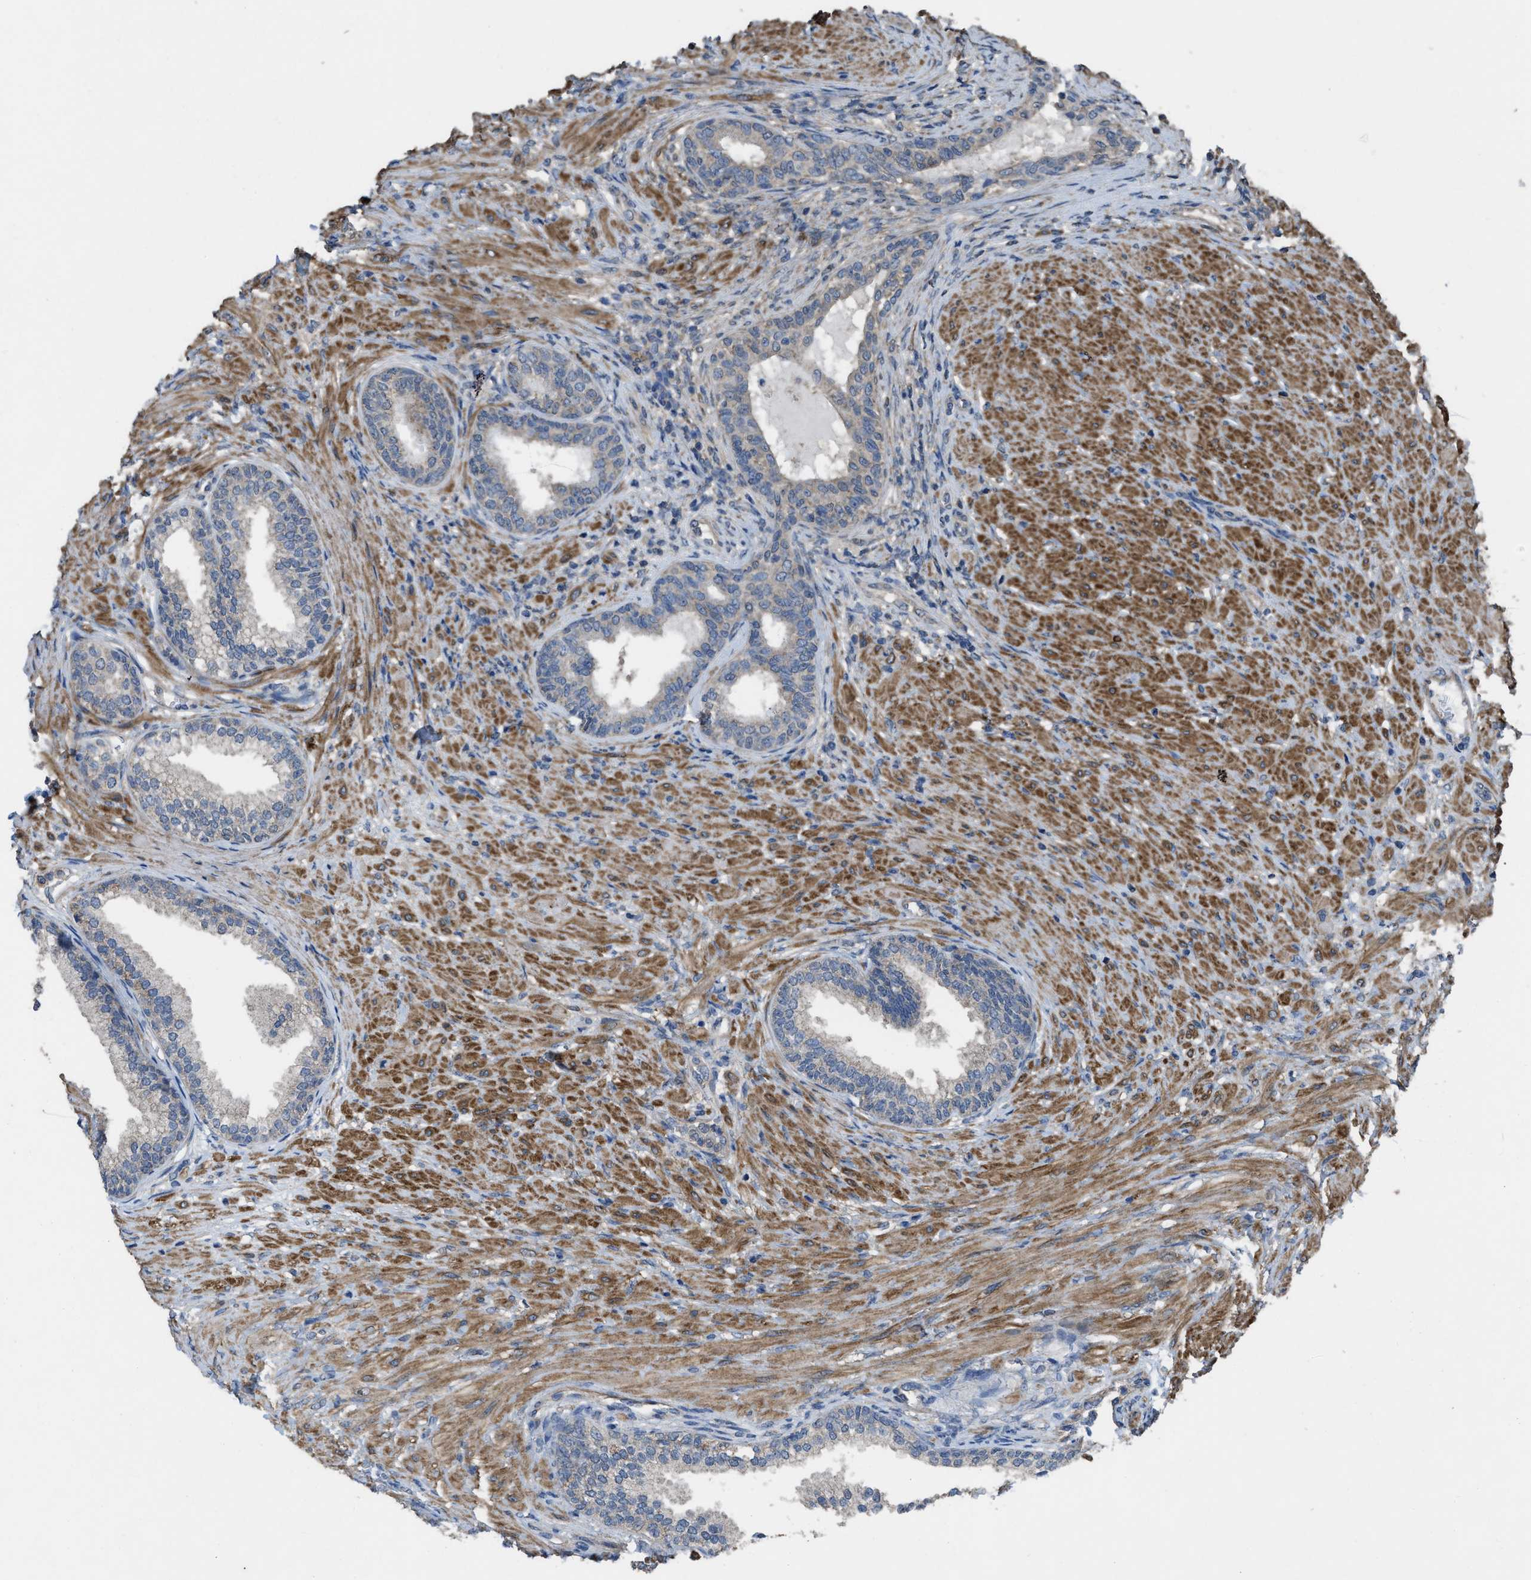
{"staining": {"intensity": "weak", "quantity": "<25%", "location": "cytoplasmic/membranous"}, "tissue": "prostate", "cell_type": "Glandular cells", "image_type": "normal", "snomed": [{"axis": "morphology", "description": "Normal tissue, NOS"}, {"axis": "topography", "description": "Prostate"}], "caption": "Photomicrograph shows no protein staining in glandular cells of unremarkable prostate.", "gene": "ARL6", "patient": {"sex": "male", "age": 76}}